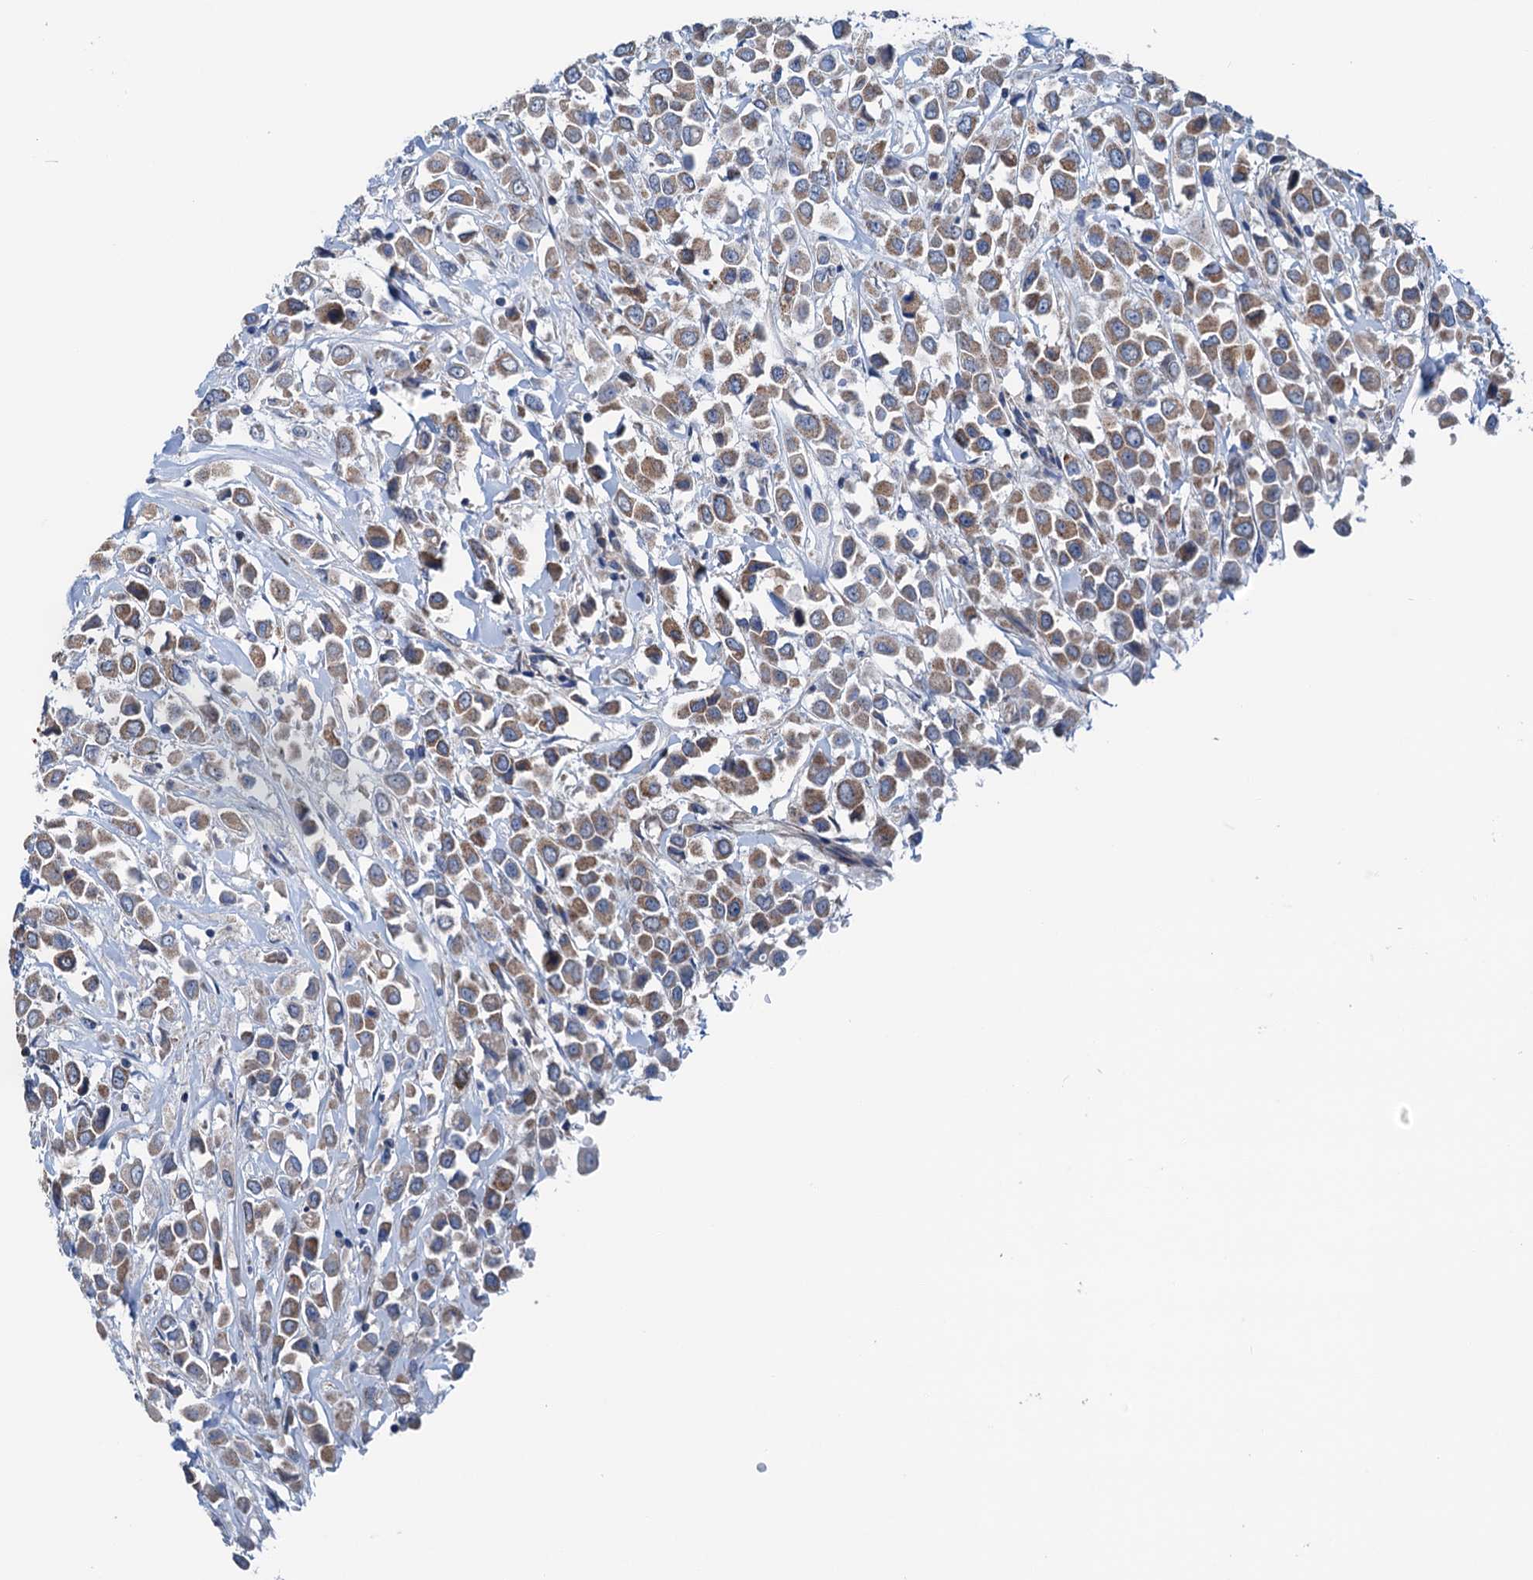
{"staining": {"intensity": "moderate", "quantity": ">75%", "location": "cytoplasmic/membranous"}, "tissue": "breast cancer", "cell_type": "Tumor cells", "image_type": "cancer", "snomed": [{"axis": "morphology", "description": "Duct carcinoma"}, {"axis": "topography", "description": "Breast"}], "caption": "High-magnification brightfield microscopy of invasive ductal carcinoma (breast) stained with DAB (3,3'-diaminobenzidine) (brown) and counterstained with hematoxylin (blue). tumor cells exhibit moderate cytoplasmic/membranous staining is seen in about>75% of cells.", "gene": "ELAC1", "patient": {"sex": "female", "age": 61}}